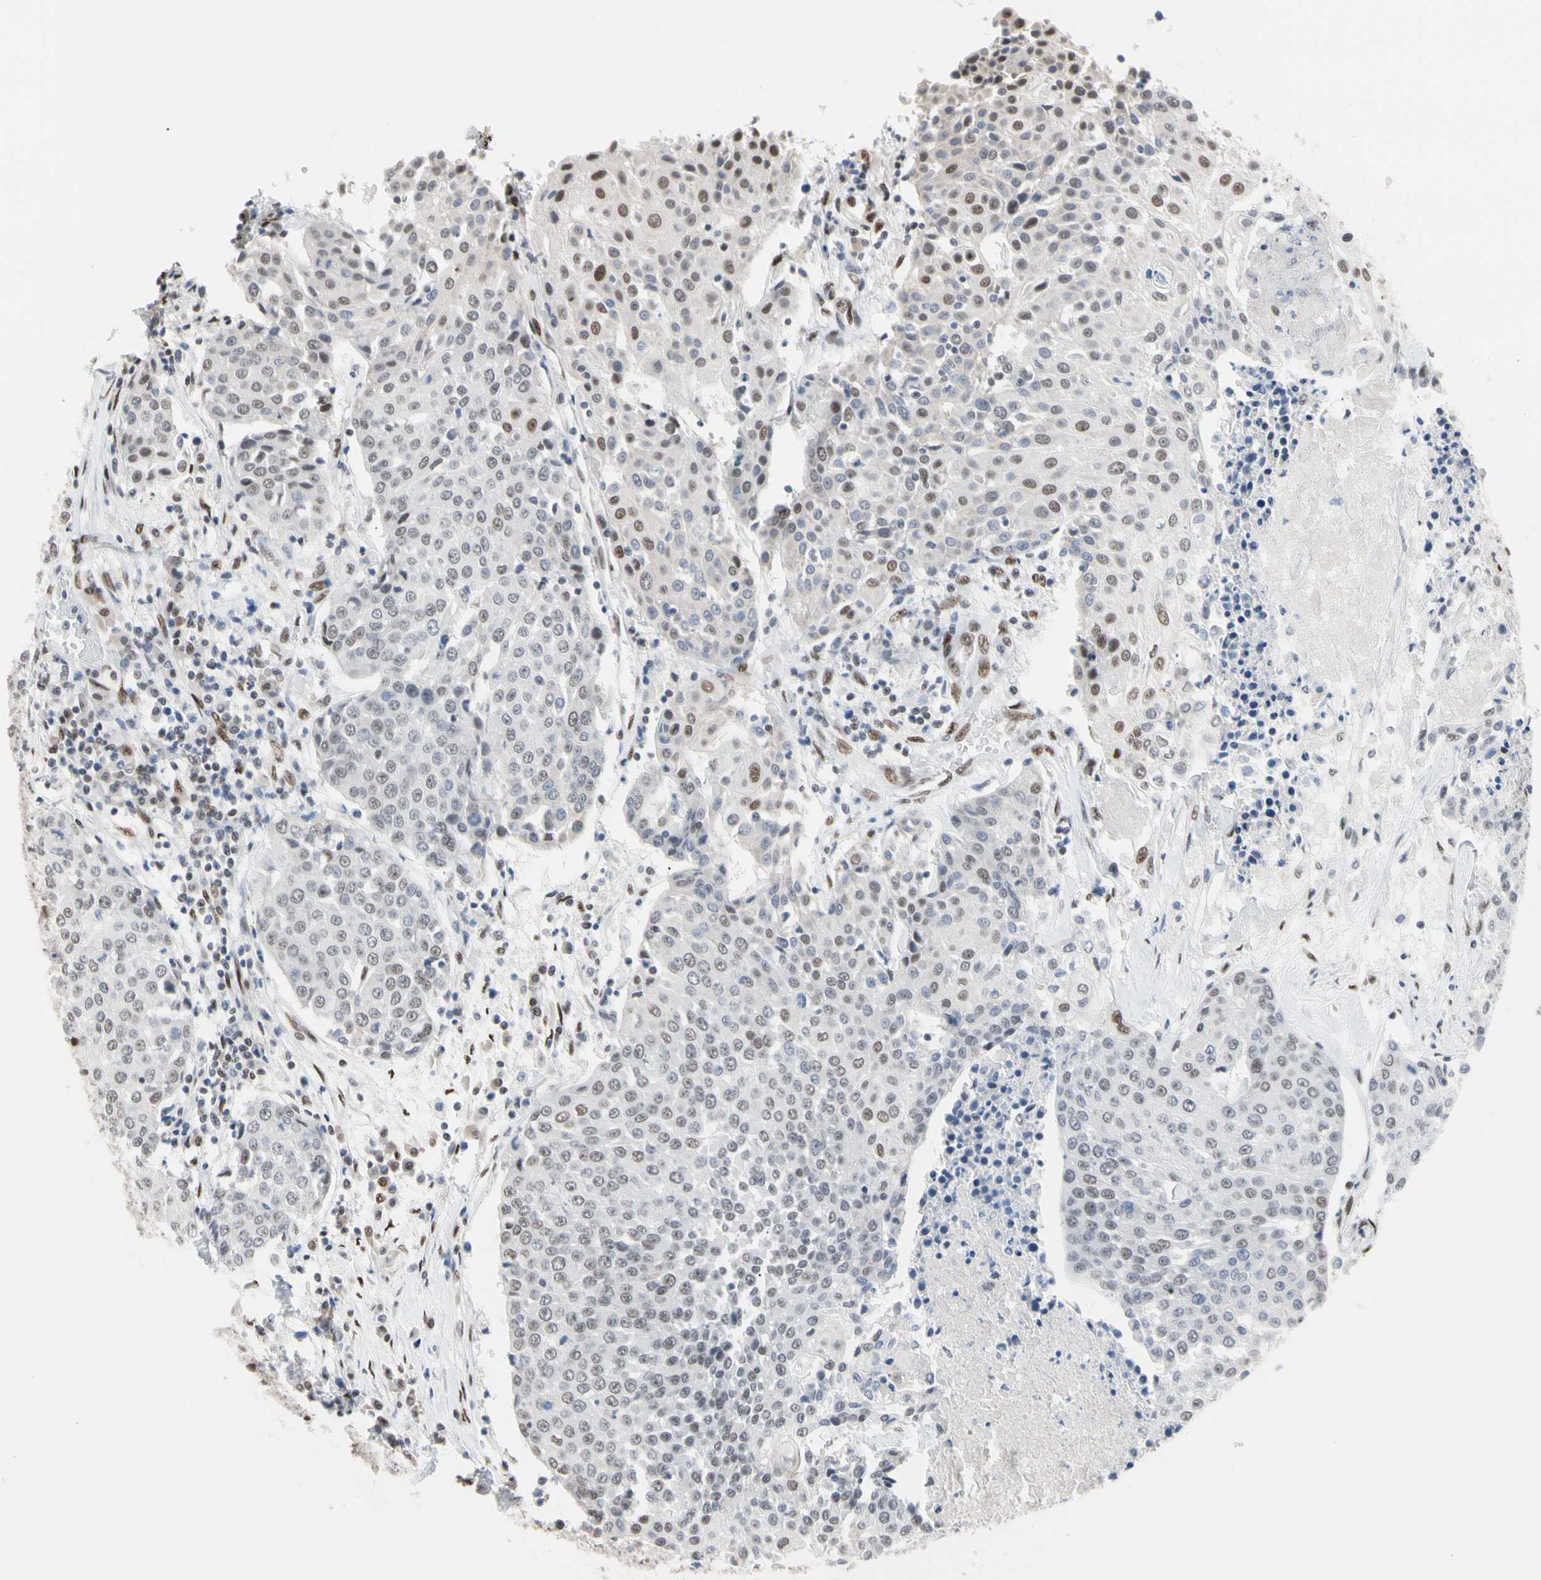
{"staining": {"intensity": "moderate", "quantity": "<25%", "location": "nuclear"}, "tissue": "urothelial cancer", "cell_type": "Tumor cells", "image_type": "cancer", "snomed": [{"axis": "morphology", "description": "Urothelial carcinoma, High grade"}, {"axis": "topography", "description": "Urinary bladder"}], "caption": "This histopathology image exhibits high-grade urothelial carcinoma stained with immunohistochemistry (IHC) to label a protein in brown. The nuclear of tumor cells show moderate positivity for the protein. Nuclei are counter-stained blue.", "gene": "FAM98B", "patient": {"sex": "female", "age": 85}}